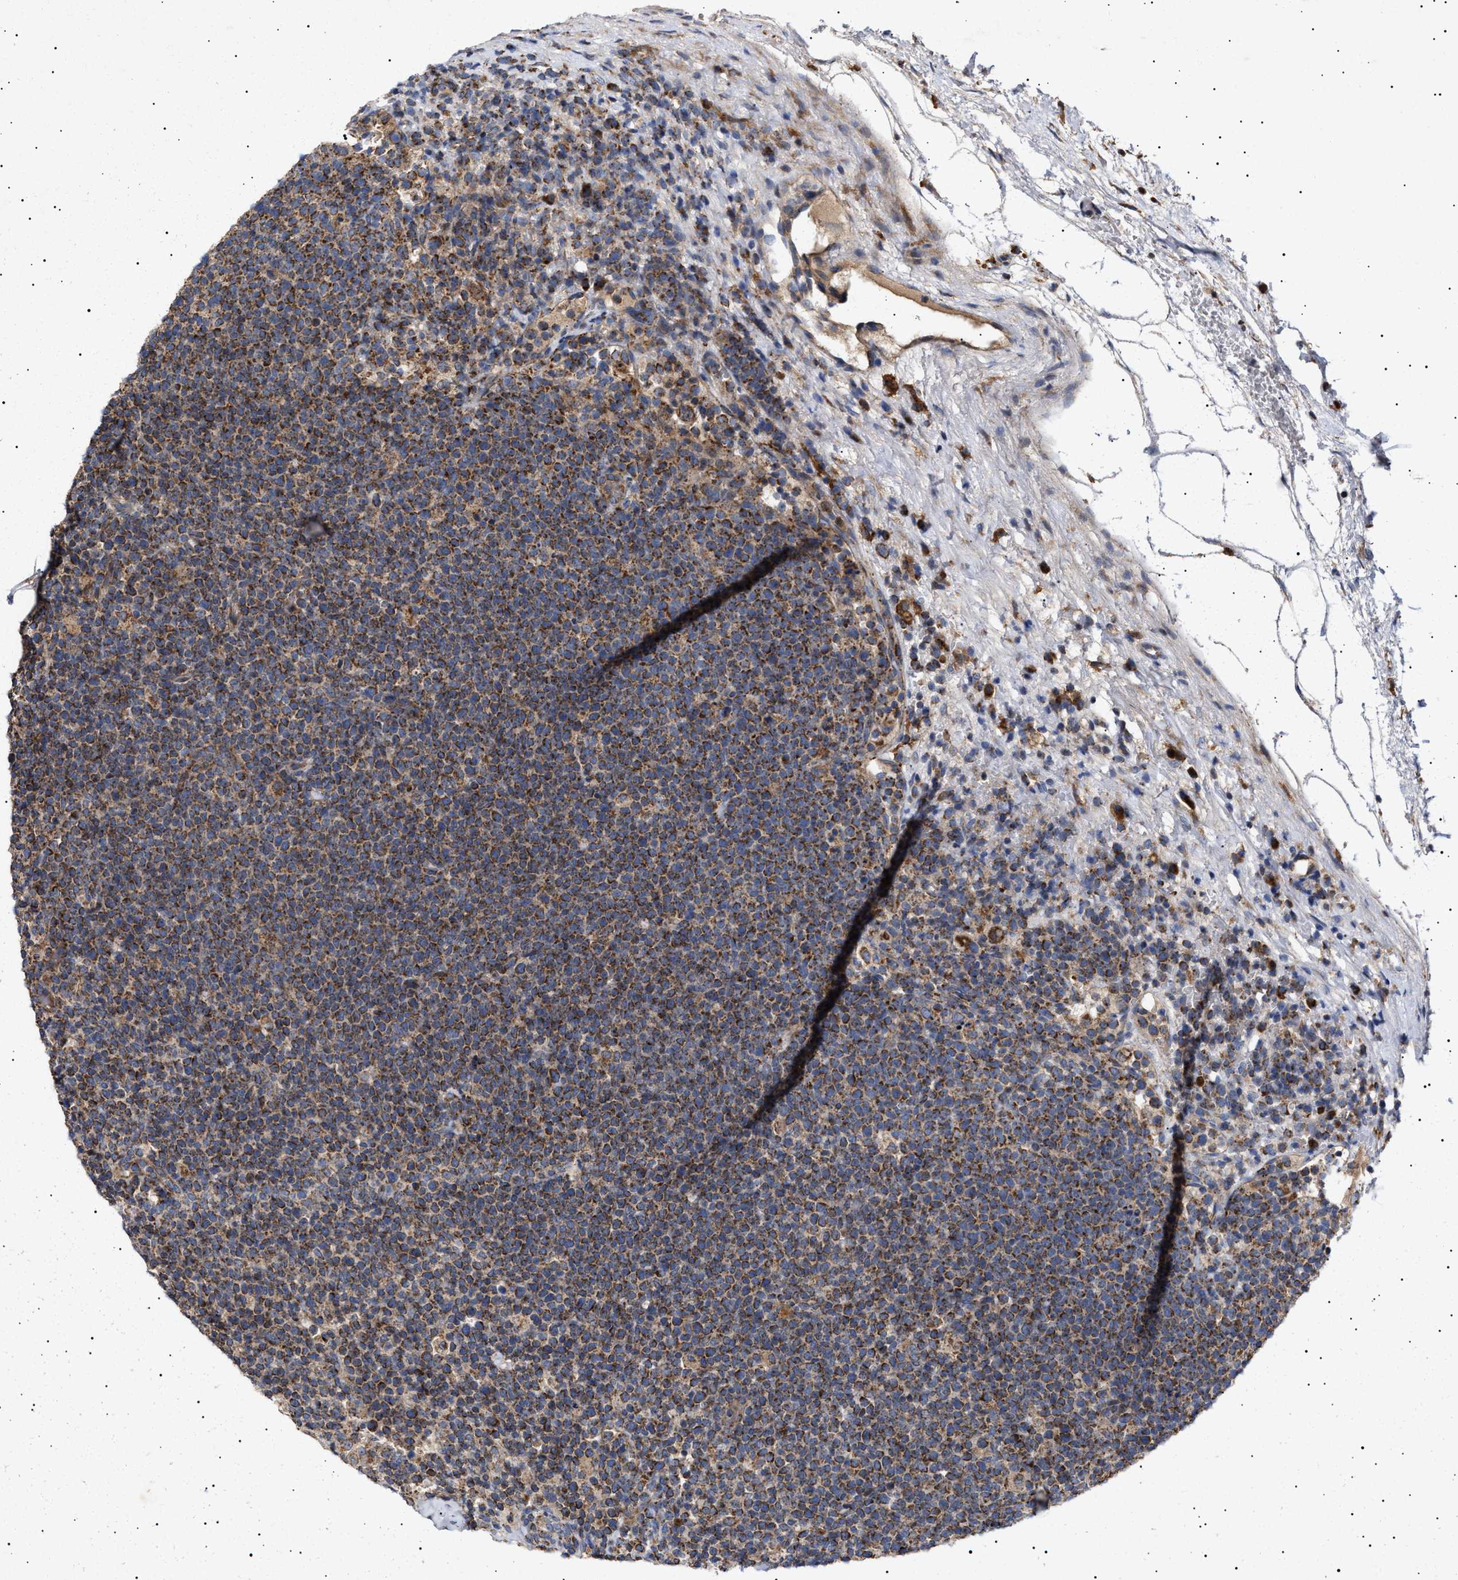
{"staining": {"intensity": "strong", "quantity": ">75%", "location": "cytoplasmic/membranous"}, "tissue": "lymphoma", "cell_type": "Tumor cells", "image_type": "cancer", "snomed": [{"axis": "morphology", "description": "Malignant lymphoma, non-Hodgkin's type, High grade"}, {"axis": "topography", "description": "Lymph node"}], "caption": "This histopathology image displays IHC staining of human high-grade malignant lymphoma, non-Hodgkin's type, with high strong cytoplasmic/membranous staining in approximately >75% of tumor cells.", "gene": "MRPL10", "patient": {"sex": "male", "age": 61}}